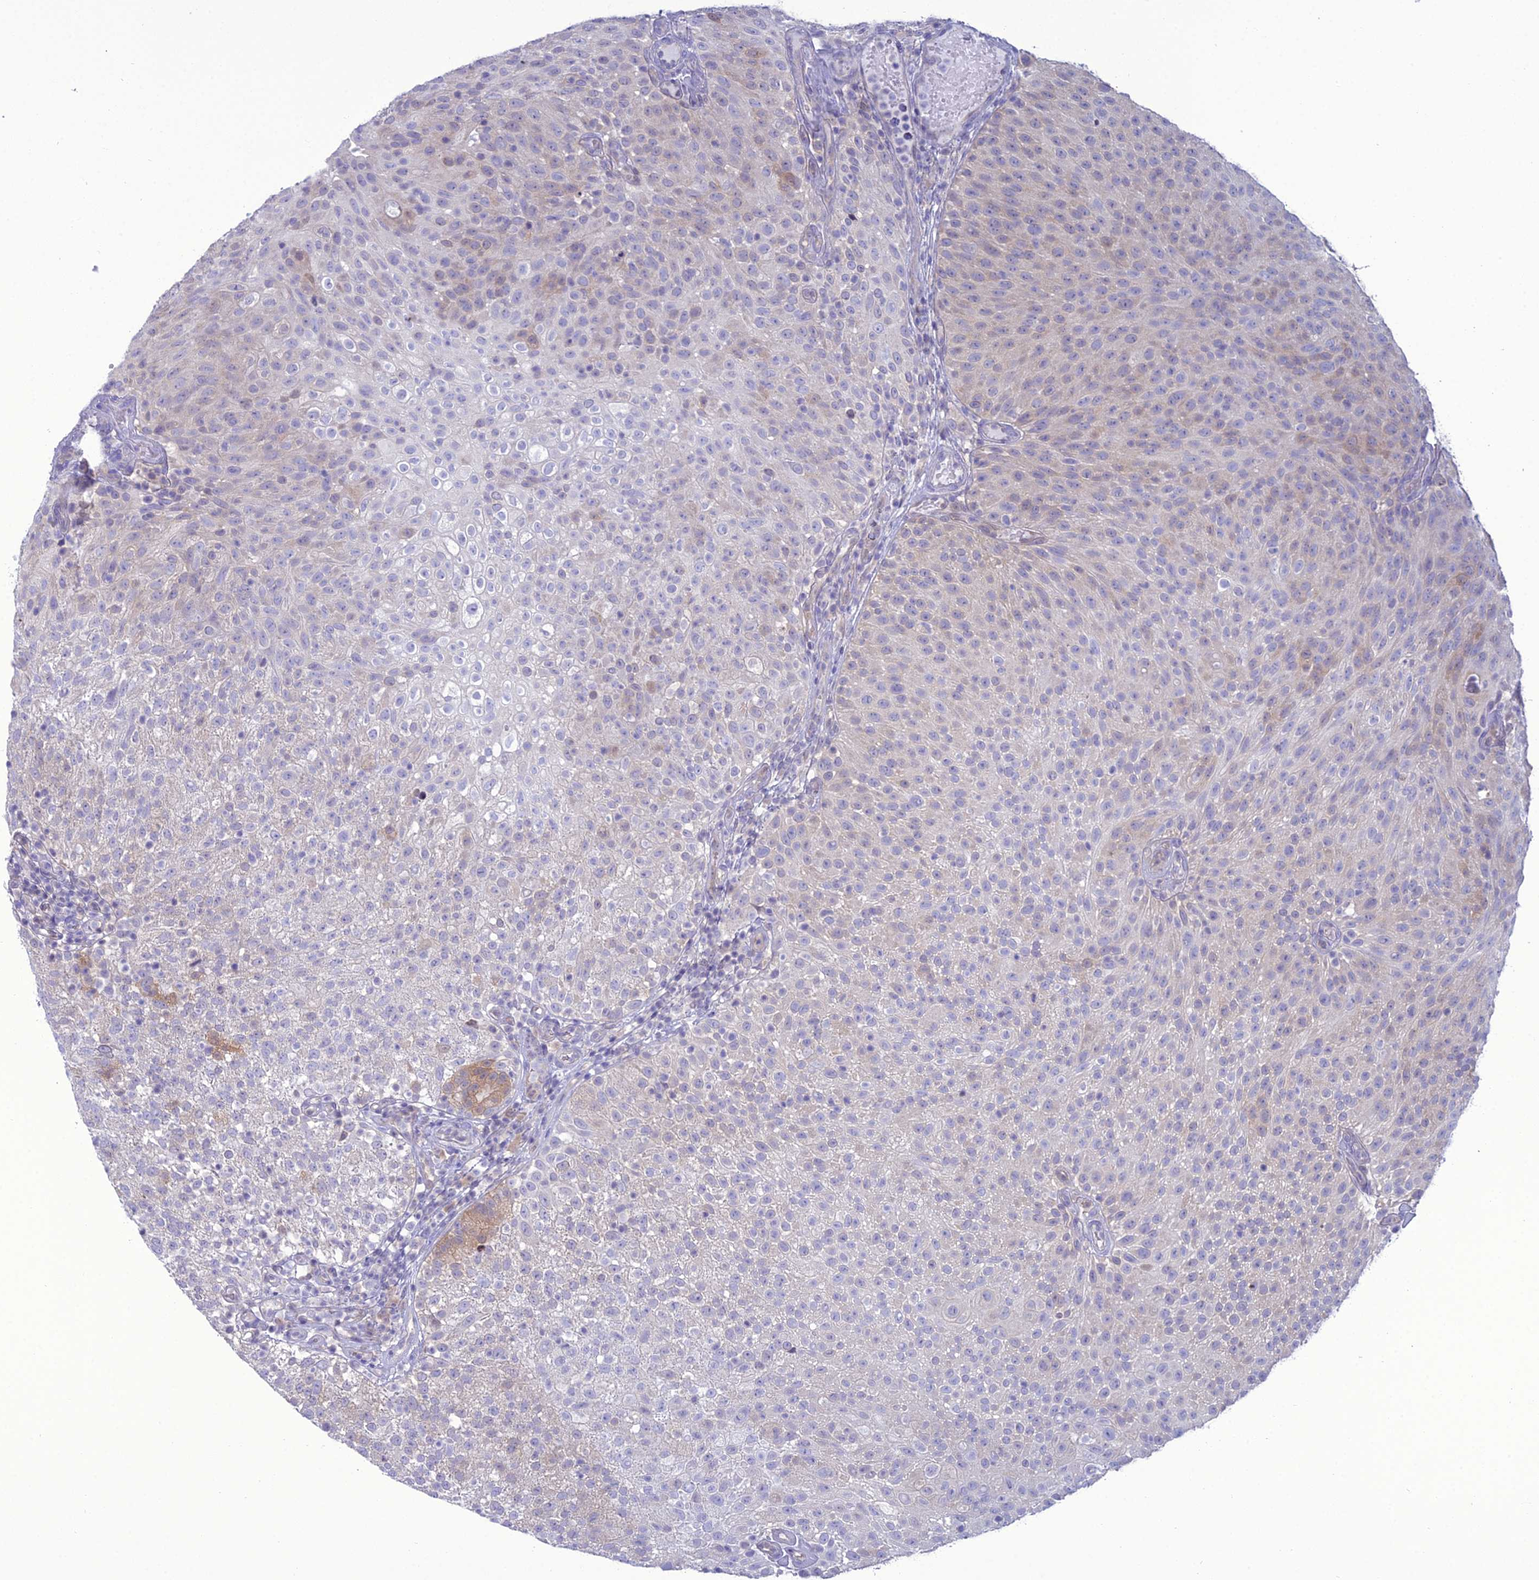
{"staining": {"intensity": "negative", "quantity": "none", "location": "none"}, "tissue": "urothelial cancer", "cell_type": "Tumor cells", "image_type": "cancer", "snomed": [{"axis": "morphology", "description": "Urothelial carcinoma, Low grade"}, {"axis": "topography", "description": "Urinary bladder"}], "caption": "This histopathology image is of urothelial cancer stained with immunohistochemistry (IHC) to label a protein in brown with the nuclei are counter-stained blue. There is no positivity in tumor cells.", "gene": "GNPNAT1", "patient": {"sex": "male", "age": 78}}